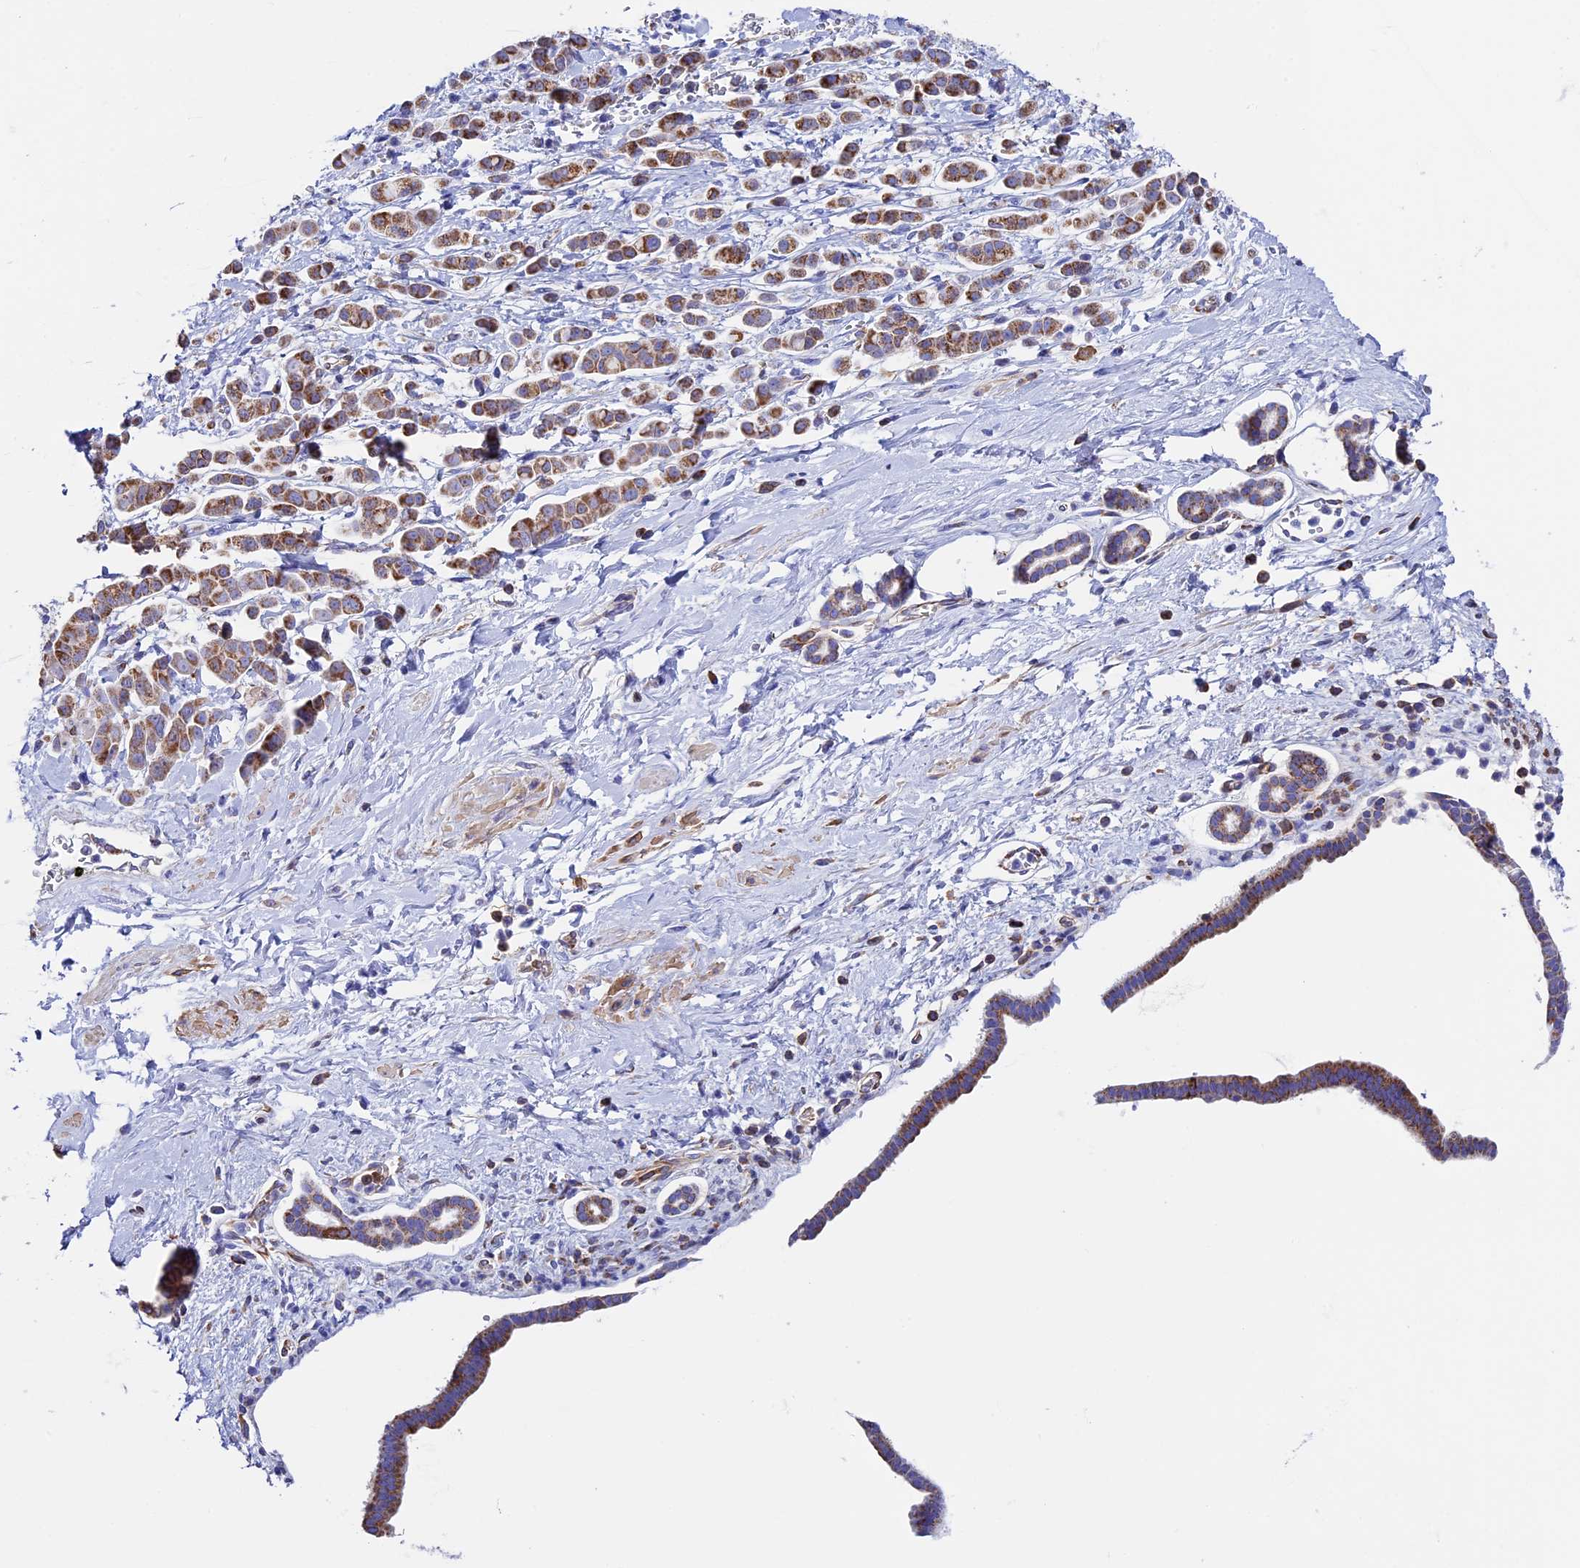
{"staining": {"intensity": "moderate", "quantity": ">75%", "location": "cytoplasmic/membranous"}, "tissue": "pancreatic cancer", "cell_type": "Tumor cells", "image_type": "cancer", "snomed": [{"axis": "morphology", "description": "Normal tissue, NOS"}, {"axis": "morphology", "description": "Adenocarcinoma, NOS"}, {"axis": "topography", "description": "Pancreas"}], "caption": "Pancreatic cancer was stained to show a protein in brown. There is medium levels of moderate cytoplasmic/membranous positivity in about >75% of tumor cells.", "gene": "SLC9A5", "patient": {"sex": "female", "age": 64}}